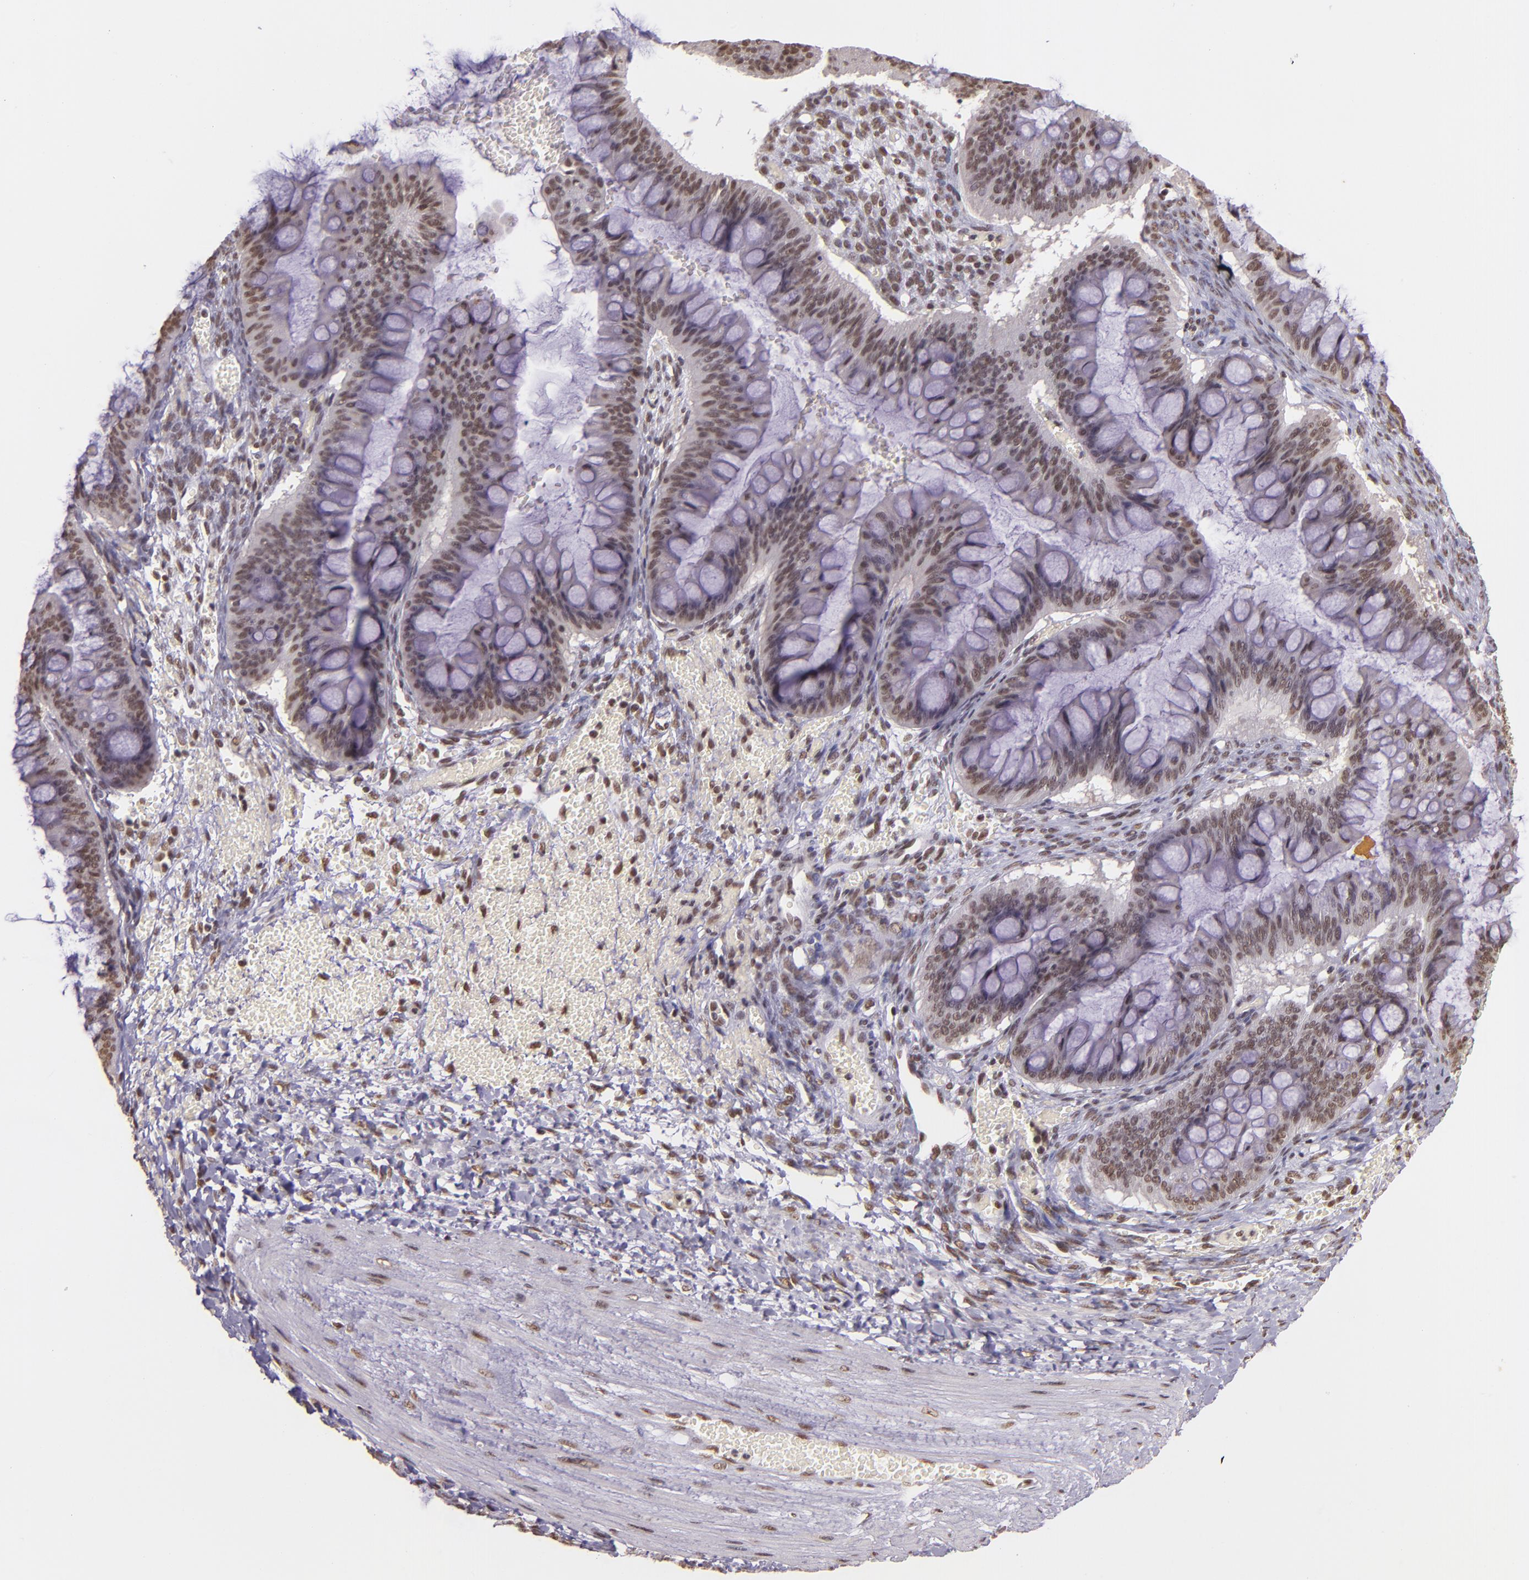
{"staining": {"intensity": "moderate", "quantity": ">75%", "location": "nuclear"}, "tissue": "ovarian cancer", "cell_type": "Tumor cells", "image_type": "cancer", "snomed": [{"axis": "morphology", "description": "Cystadenocarcinoma, mucinous, NOS"}, {"axis": "topography", "description": "Ovary"}], "caption": "A high-resolution image shows immunohistochemistry staining of mucinous cystadenocarcinoma (ovarian), which displays moderate nuclear expression in approximately >75% of tumor cells. (DAB IHC with brightfield microscopy, high magnification).", "gene": "USF1", "patient": {"sex": "female", "age": 73}}